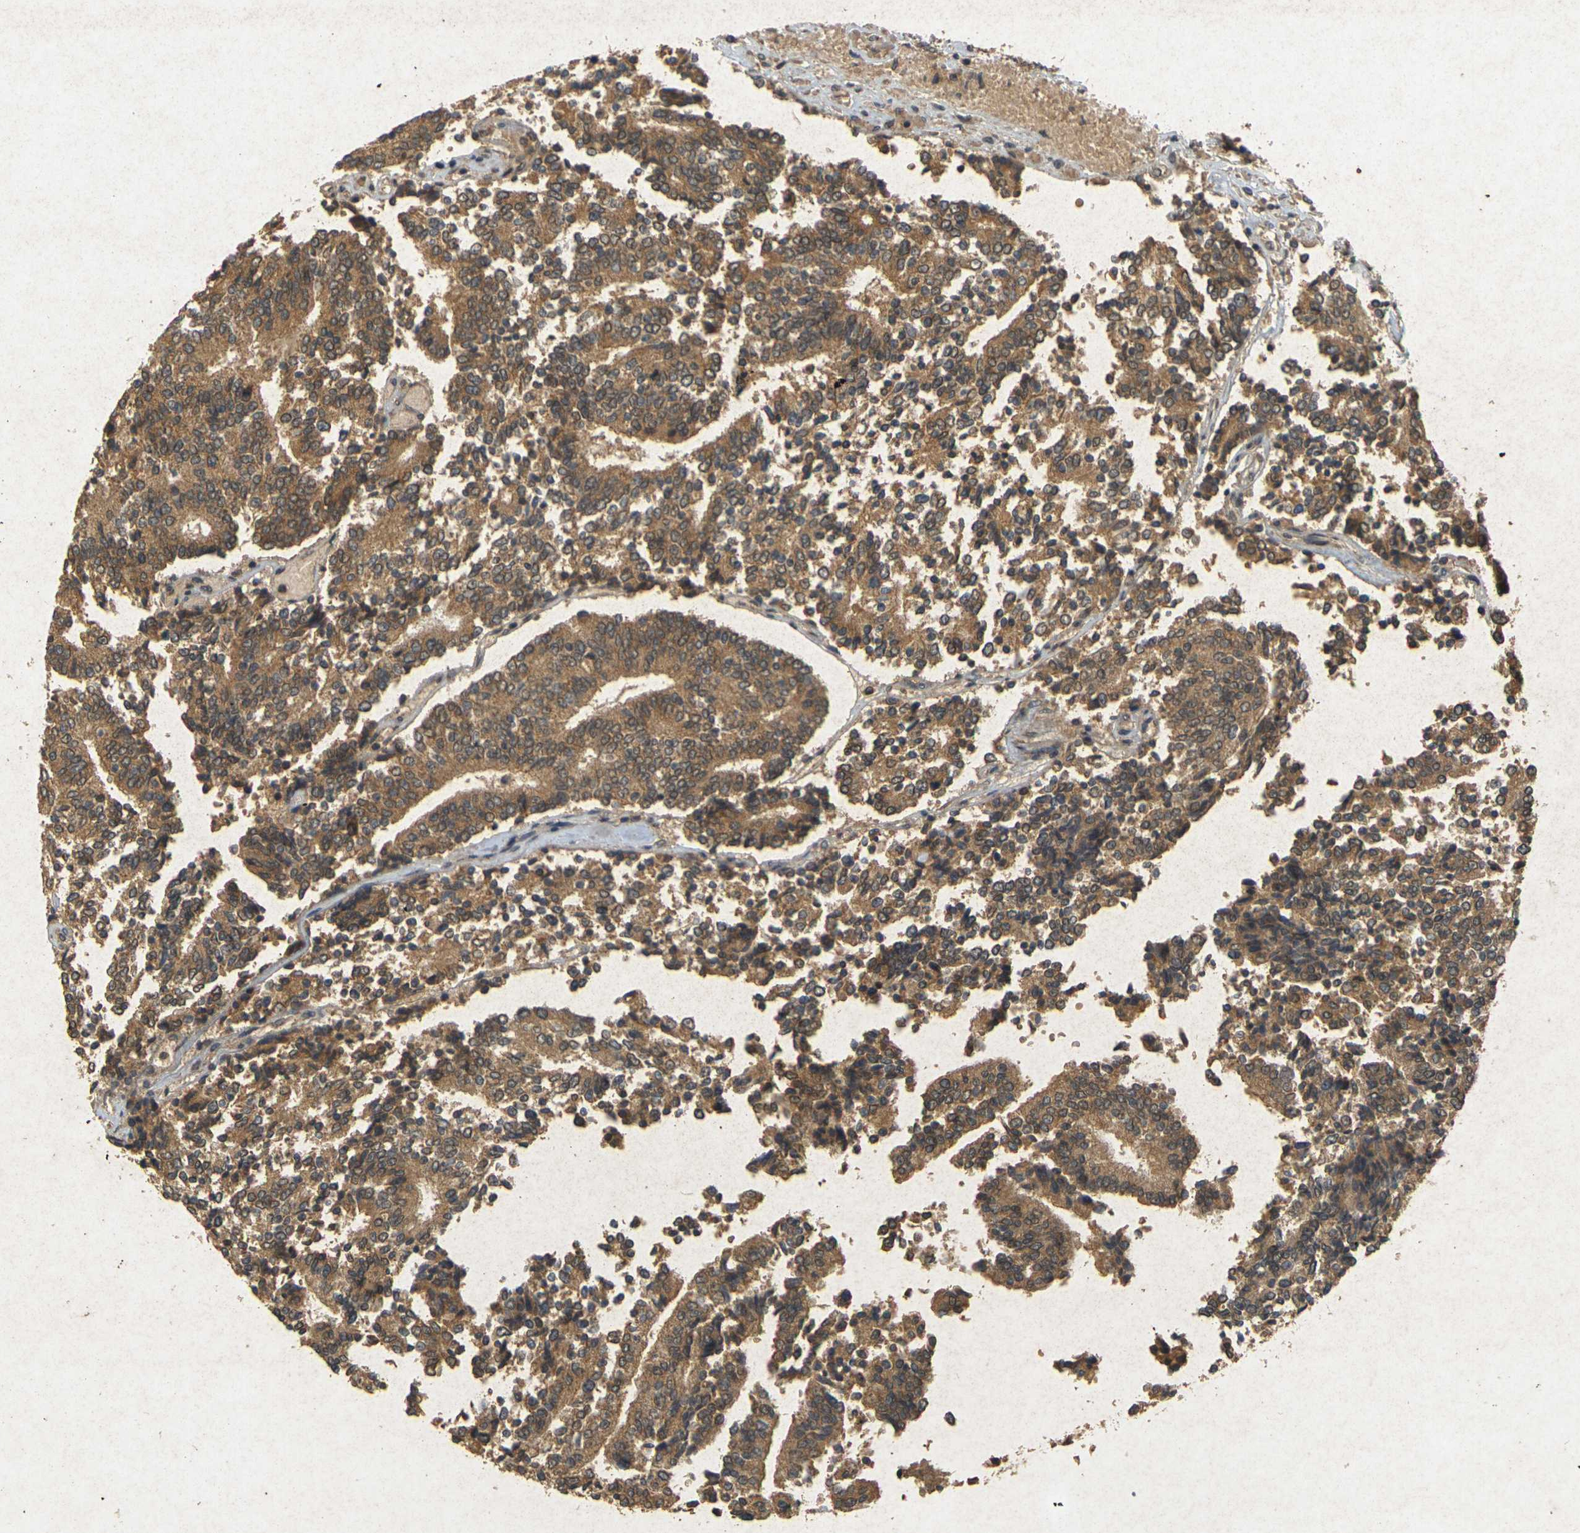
{"staining": {"intensity": "moderate", "quantity": ">75%", "location": "cytoplasmic/membranous"}, "tissue": "prostate cancer", "cell_type": "Tumor cells", "image_type": "cancer", "snomed": [{"axis": "morphology", "description": "Normal tissue, NOS"}, {"axis": "morphology", "description": "Adenocarcinoma, High grade"}, {"axis": "topography", "description": "Prostate"}, {"axis": "topography", "description": "Seminal veicle"}], "caption": "A histopathology image of prostate adenocarcinoma (high-grade) stained for a protein shows moderate cytoplasmic/membranous brown staining in tumor cells.", "gene": "ERN1", "patient": {"sex": "male", "age": 55}}